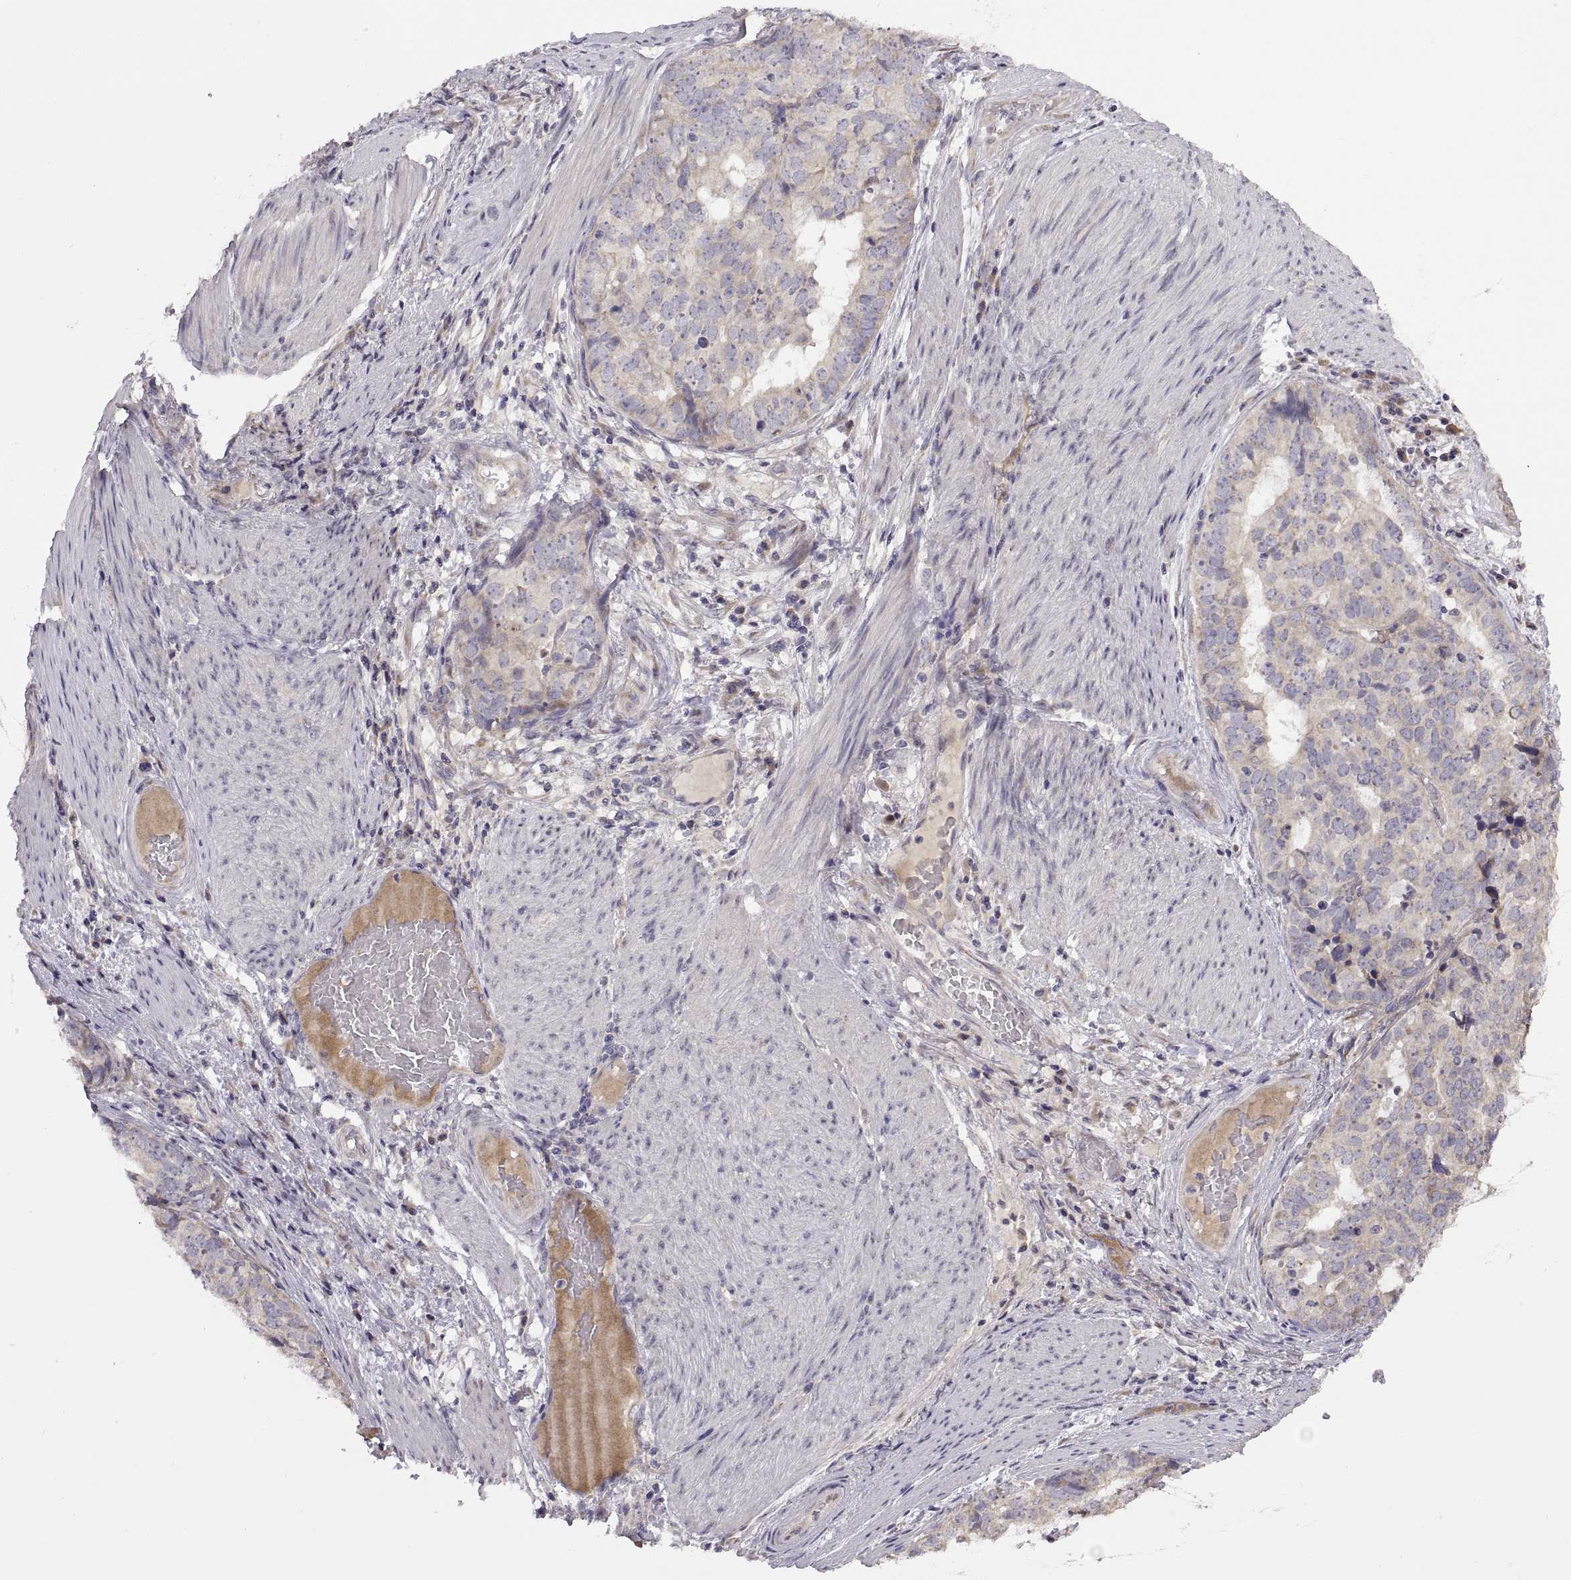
{"staining": {"intensity": "weak", "quantity": ">75%", "location": "cytoplasmic/membranous"}, "tissue": "stomach cancer", "cell_type": "Tumor cells", "image_type": "cancer", "snomed": [{"axis": "morphology", "description": "Adenocarcinoma, NOS"}, {"axis": "topography", "description": "Stomach"}], "caption": "Immunohistochemistry micrograph of neoplastic tissue: stomach cancer stained using immunohistochemistry (IHC) shows low levels of weak protein expression localized specifically in the cytoplasmic/membranous of tumor cells, appearing as a cytoplasmic/membranous brown color.", "gene": "ACSBG2", "patient": {"sex": "male", "age": 69}}